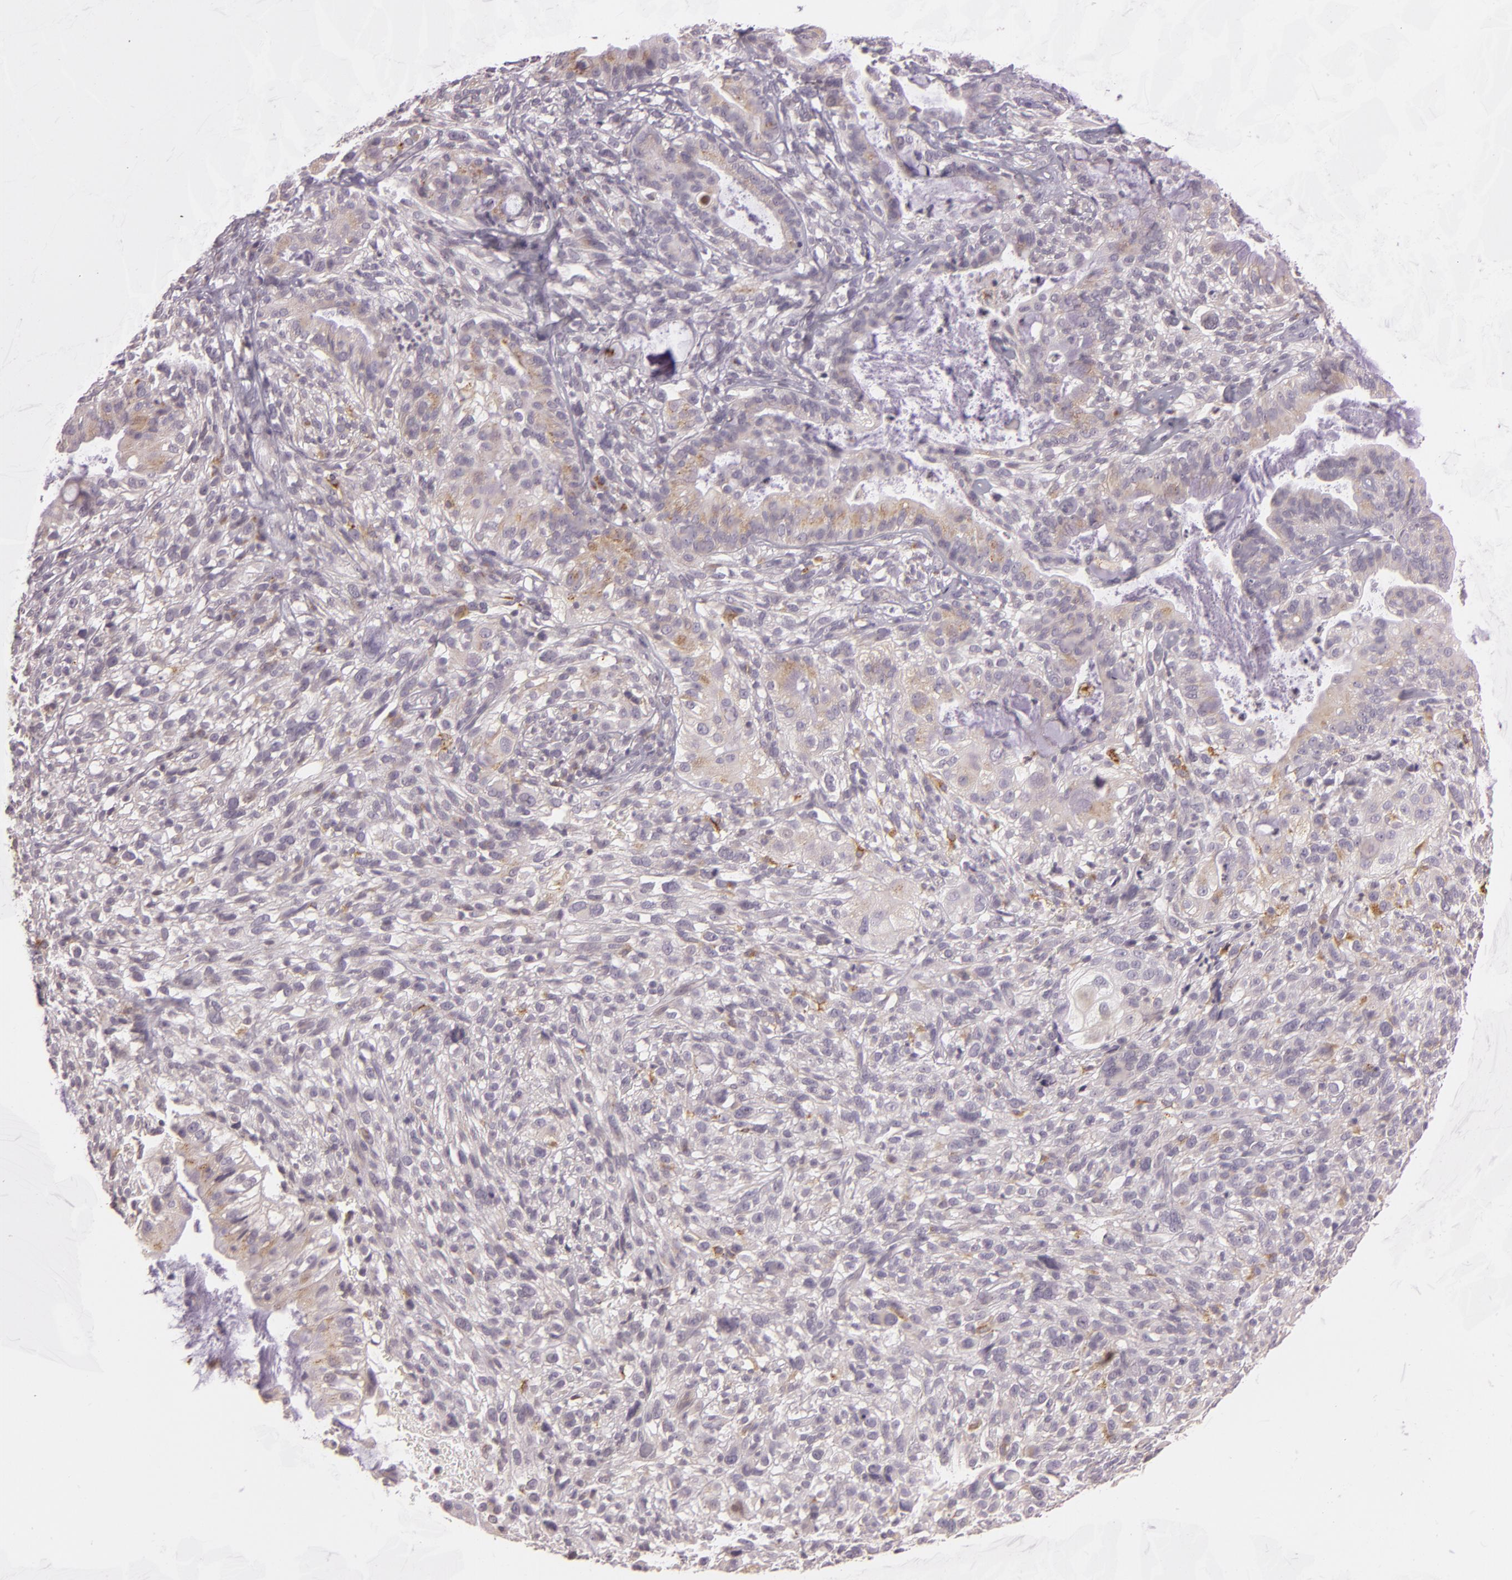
{"staining": {"intensity": "weak", "quantity": ">75%", "location": "cytoplasmic/membranous"}, "tissue": "cervical cancer", "cell_type": "Tumor cells", "image_type": "cancer", "snomed": [{"axis": "morphology", "description": "Adenocarcinoma, NOS"}, {"axis": "topography", "description": "Cervix"}], "caption": "Weak cytoplasmic/membranous staining is seen in about >75% of tumor cells in cervical cancer.", "gene": "LGMN", "patient": {"sex": "female", "age": 41}}